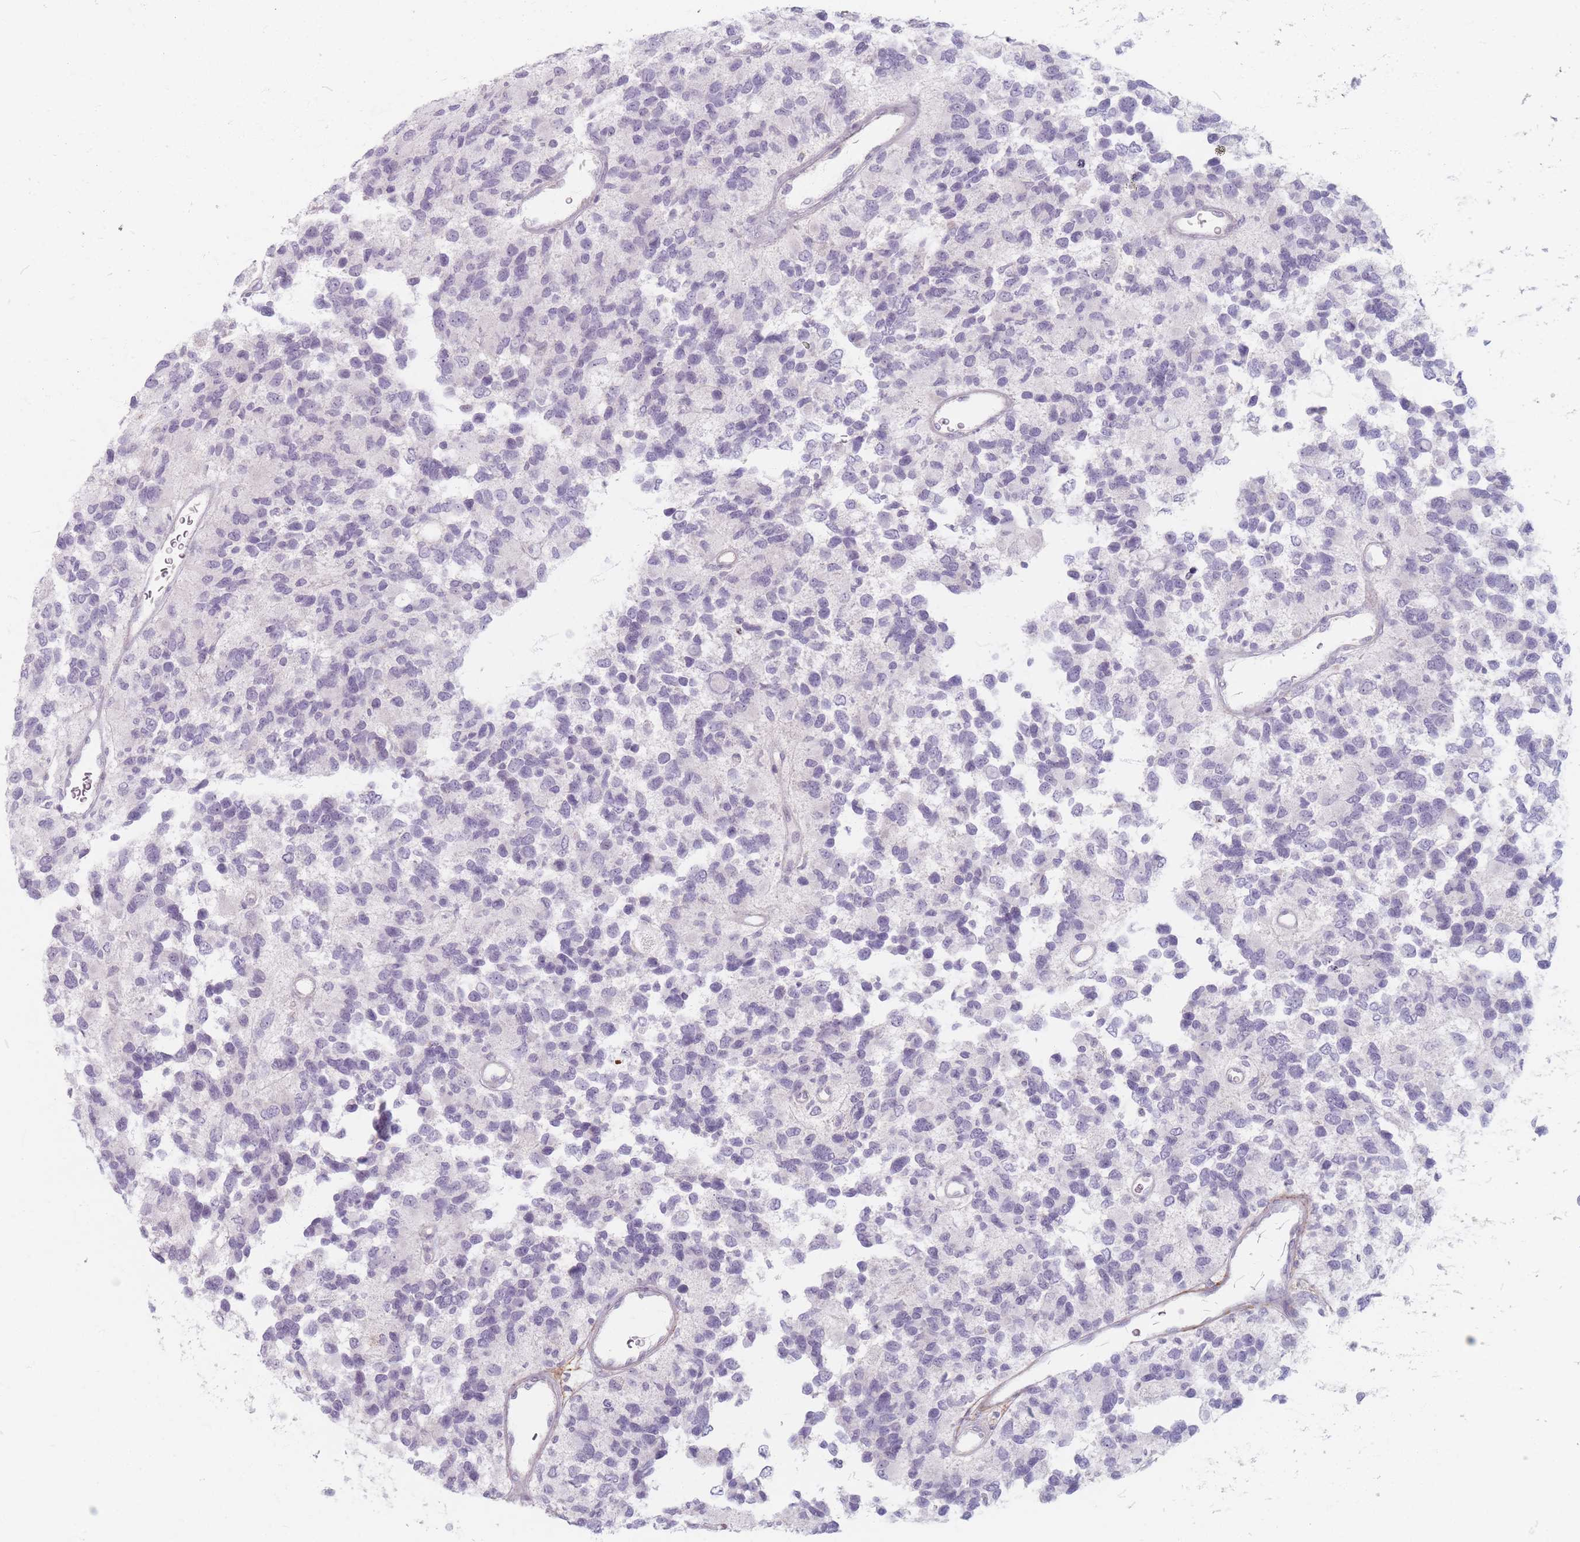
{"staining": {"intensity": "negative", "quantity": "none", "location": "none"}, "tissue": "glioma", "cell_type": "Tumor cells", "image_type": "cancer", "snomed": [{"axis": "morphology", "description": "Glioma, malignant, High grade"}, {"axis": "topography", "description": "Brain"}], "caption": "IHC micrograph of neoplastic tissue: human glioma stained with DAB (3,3'-diaminobenzidine) displays no significant protein expression in tumor cells.", "gene": "CHCHD7", "patient": {"sex": "male", "age": 77}}